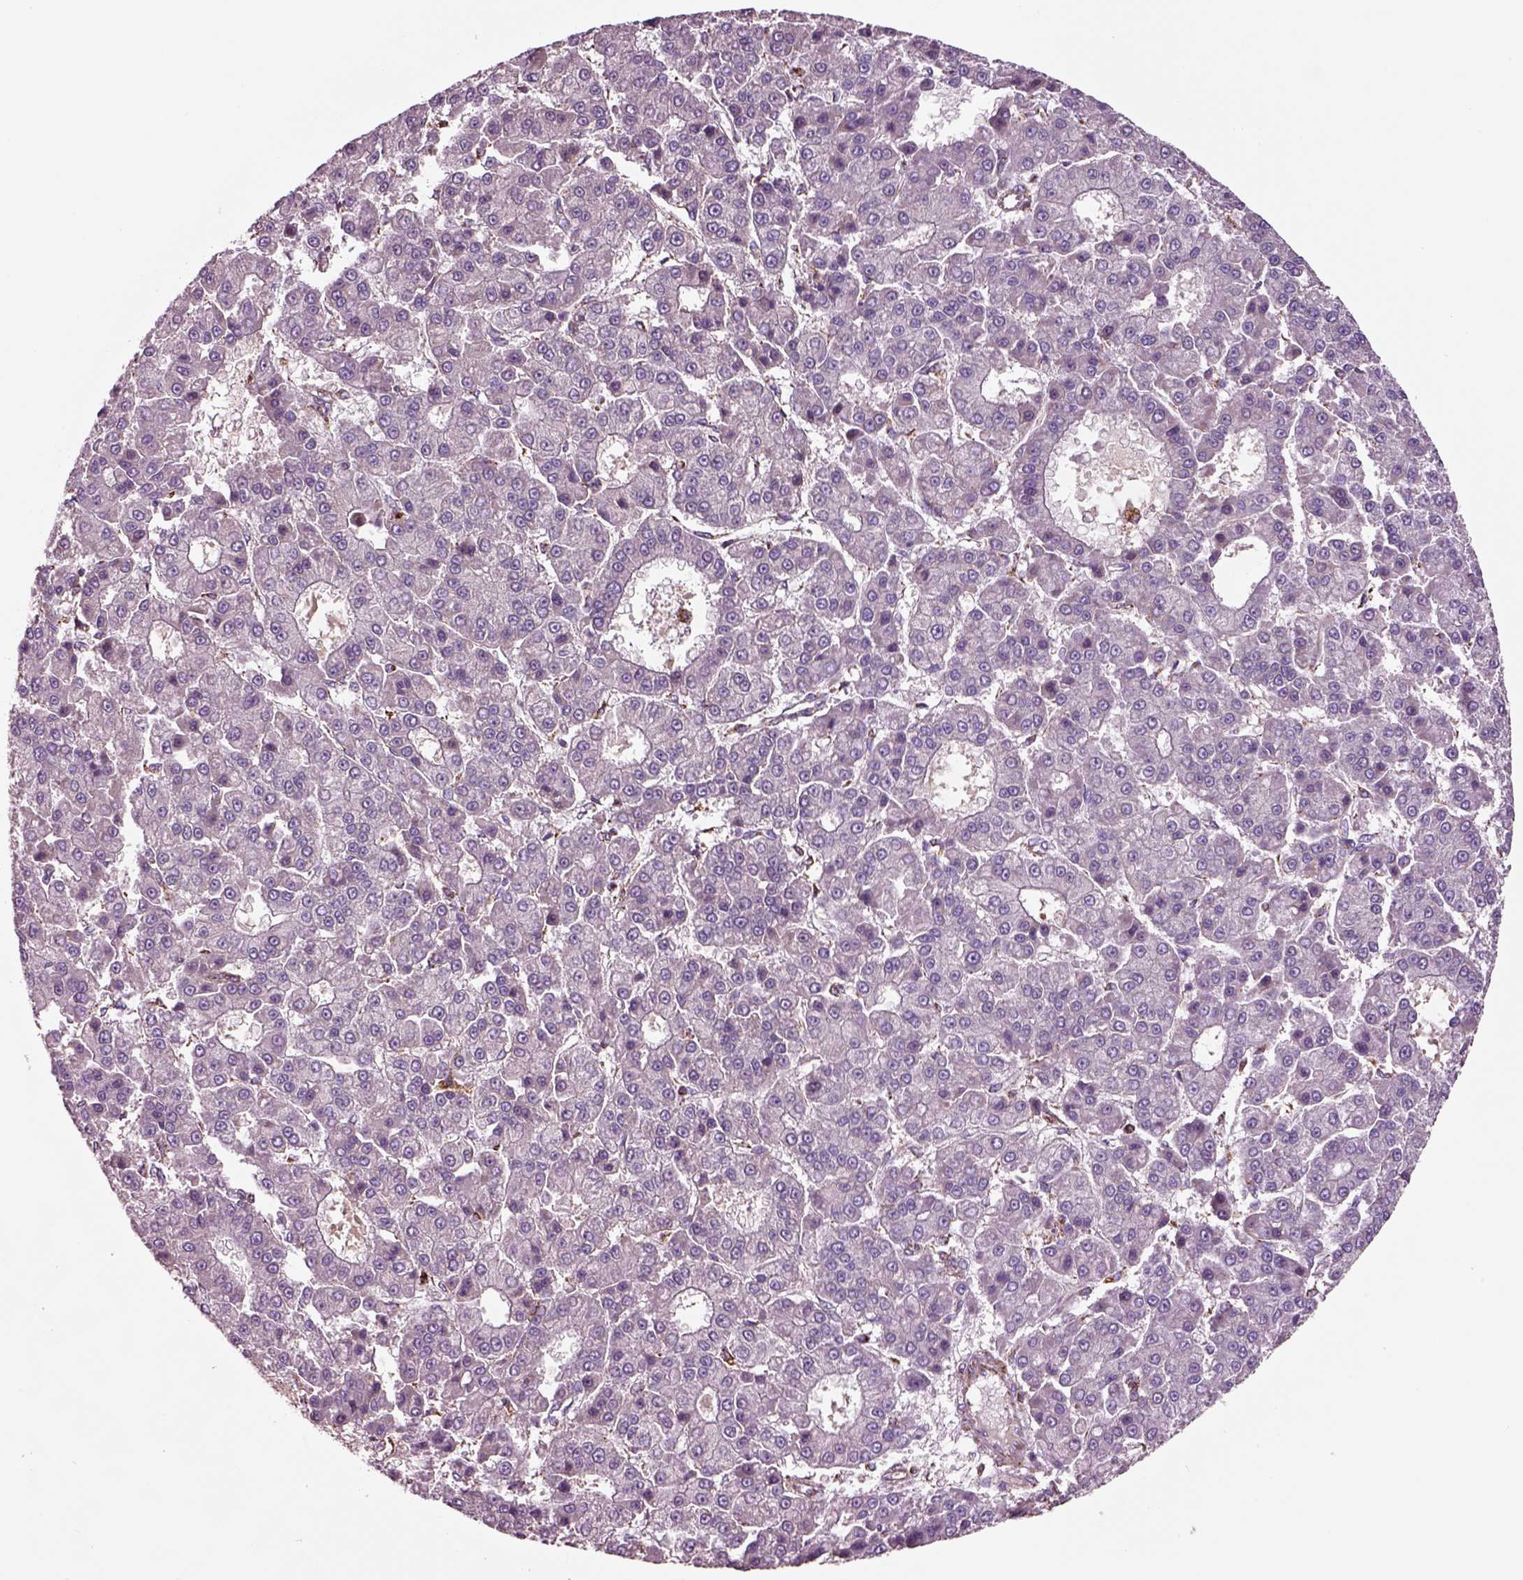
{"staining": {"intensity": "negative", "quantity": "none", "location": "none"}, "tissue": "liver cancer", "cell_type": "Tumor cells", "image_type": "cancer", "snomed": [{"axis": "morphology", "description": "Carcinoma, Hepatocellular, NOS"}, {"axis": "topography", "description": "Liver"}], "caption": "The image displays no staining of tumor cells in liver hepatocellular carcinoma.", "gene": "SLC25A24", "patient": {"sex": "male", "age": 70}}